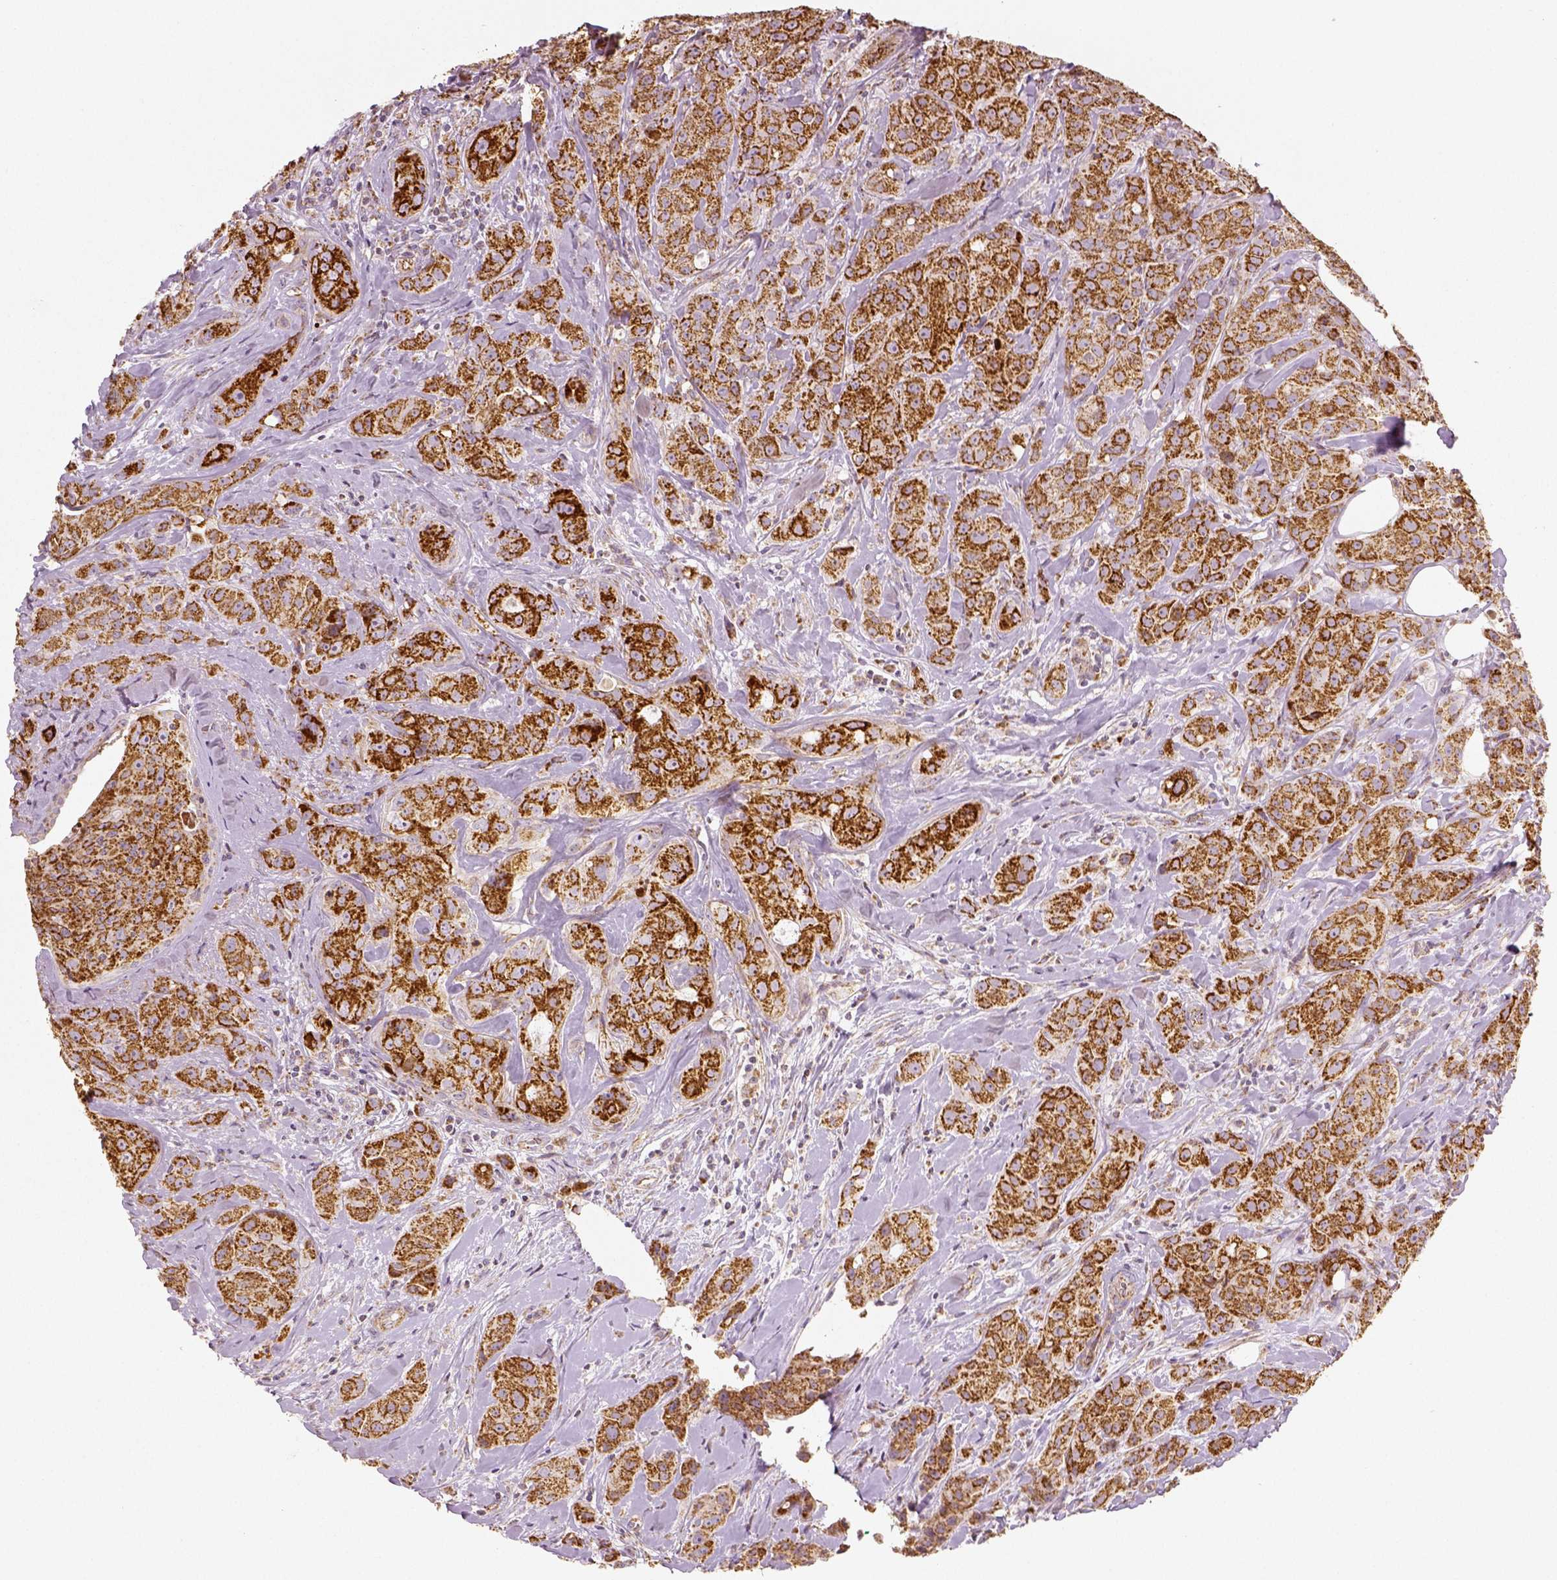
{"staining": {"intensity": "strong", "quantity": ">75%", "location": "cytoplasmic/membranous"}, "tissue": "breast cancer", "cell_type": "Tumor cells", "image_type": "cancer", "snomed": [{"axis": "morphology", "description": "Duct carcinoma"}, {"axis": "topography", "description": "Breast"}], "caption": "Immunohistochemistry (IHC) photomicrograph of neoplastic tissue: human infiltrating ductal carcinoma (breast) stained using IHC exhibits high levels of strong protein expression localized specifically in the cytoplasmic/membranous of tumor cells, appearing as a cytoplasmic/membranous brown color.", "gene": "PGAM5", "patient": {"sex": "female", "age": 43}}